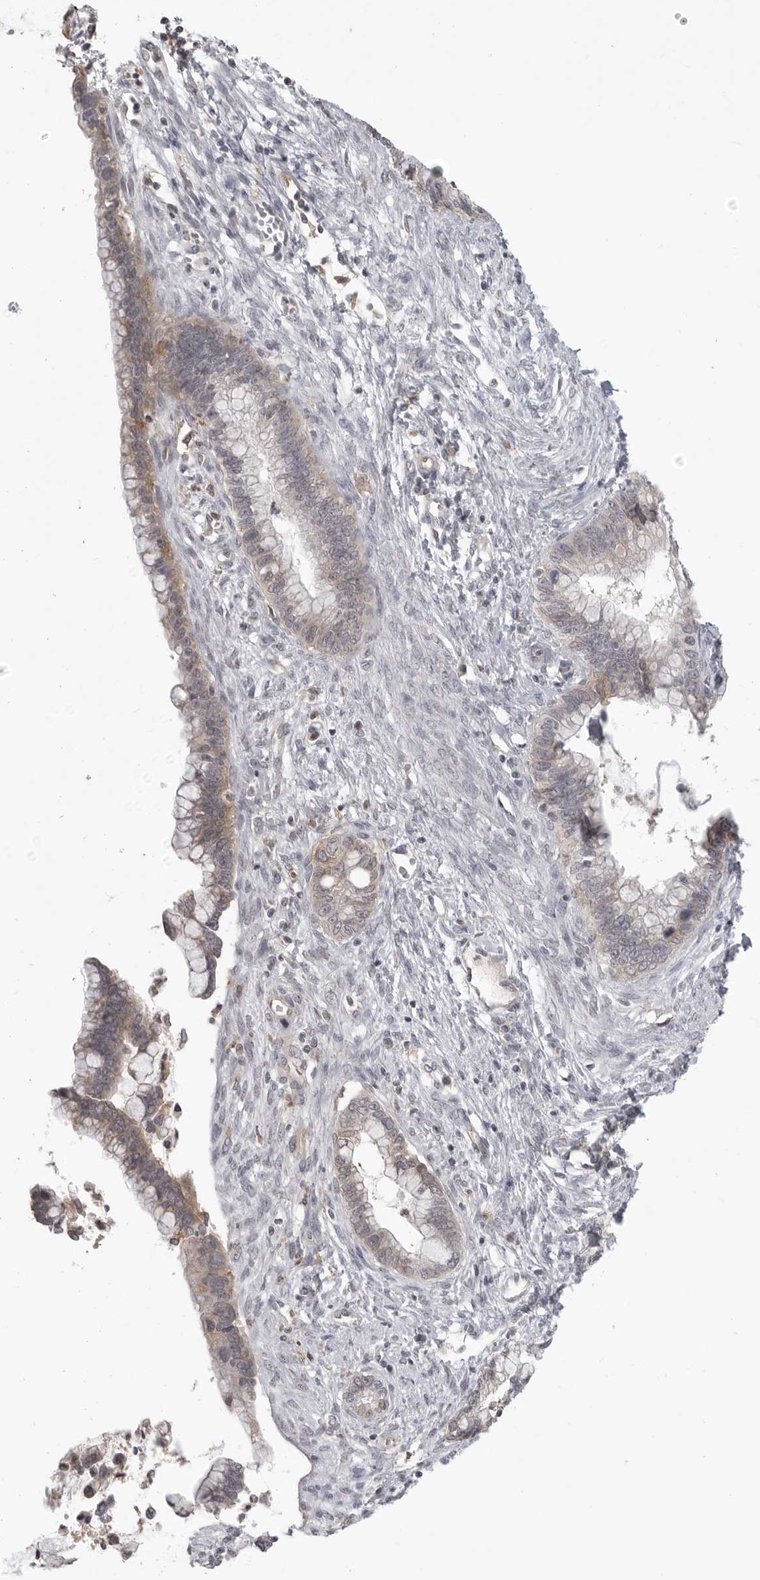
{"staining": {"intensity": "weak", "quantity": "25%-75%", "location": "cytoplasmic/membranous"}, "tissue": "cervical cancer", "cell_type": "Tumor cells", "image_type": "cancer", "snomed": [{"axis": "morphology", "description": "Adenocarcinoma, NOS"}, {"axis": "topography", "description": "Cervix"}], "caption": "About 25%-75% of tumor cells in human adenocarcinoma (cervical) demonstrate weak cytoplasmic/membranous protein expression as visualized by brown immunohistochemical staining.", "gene": "IFNGR1", "patient": {"sex": "female", "age": 44}}